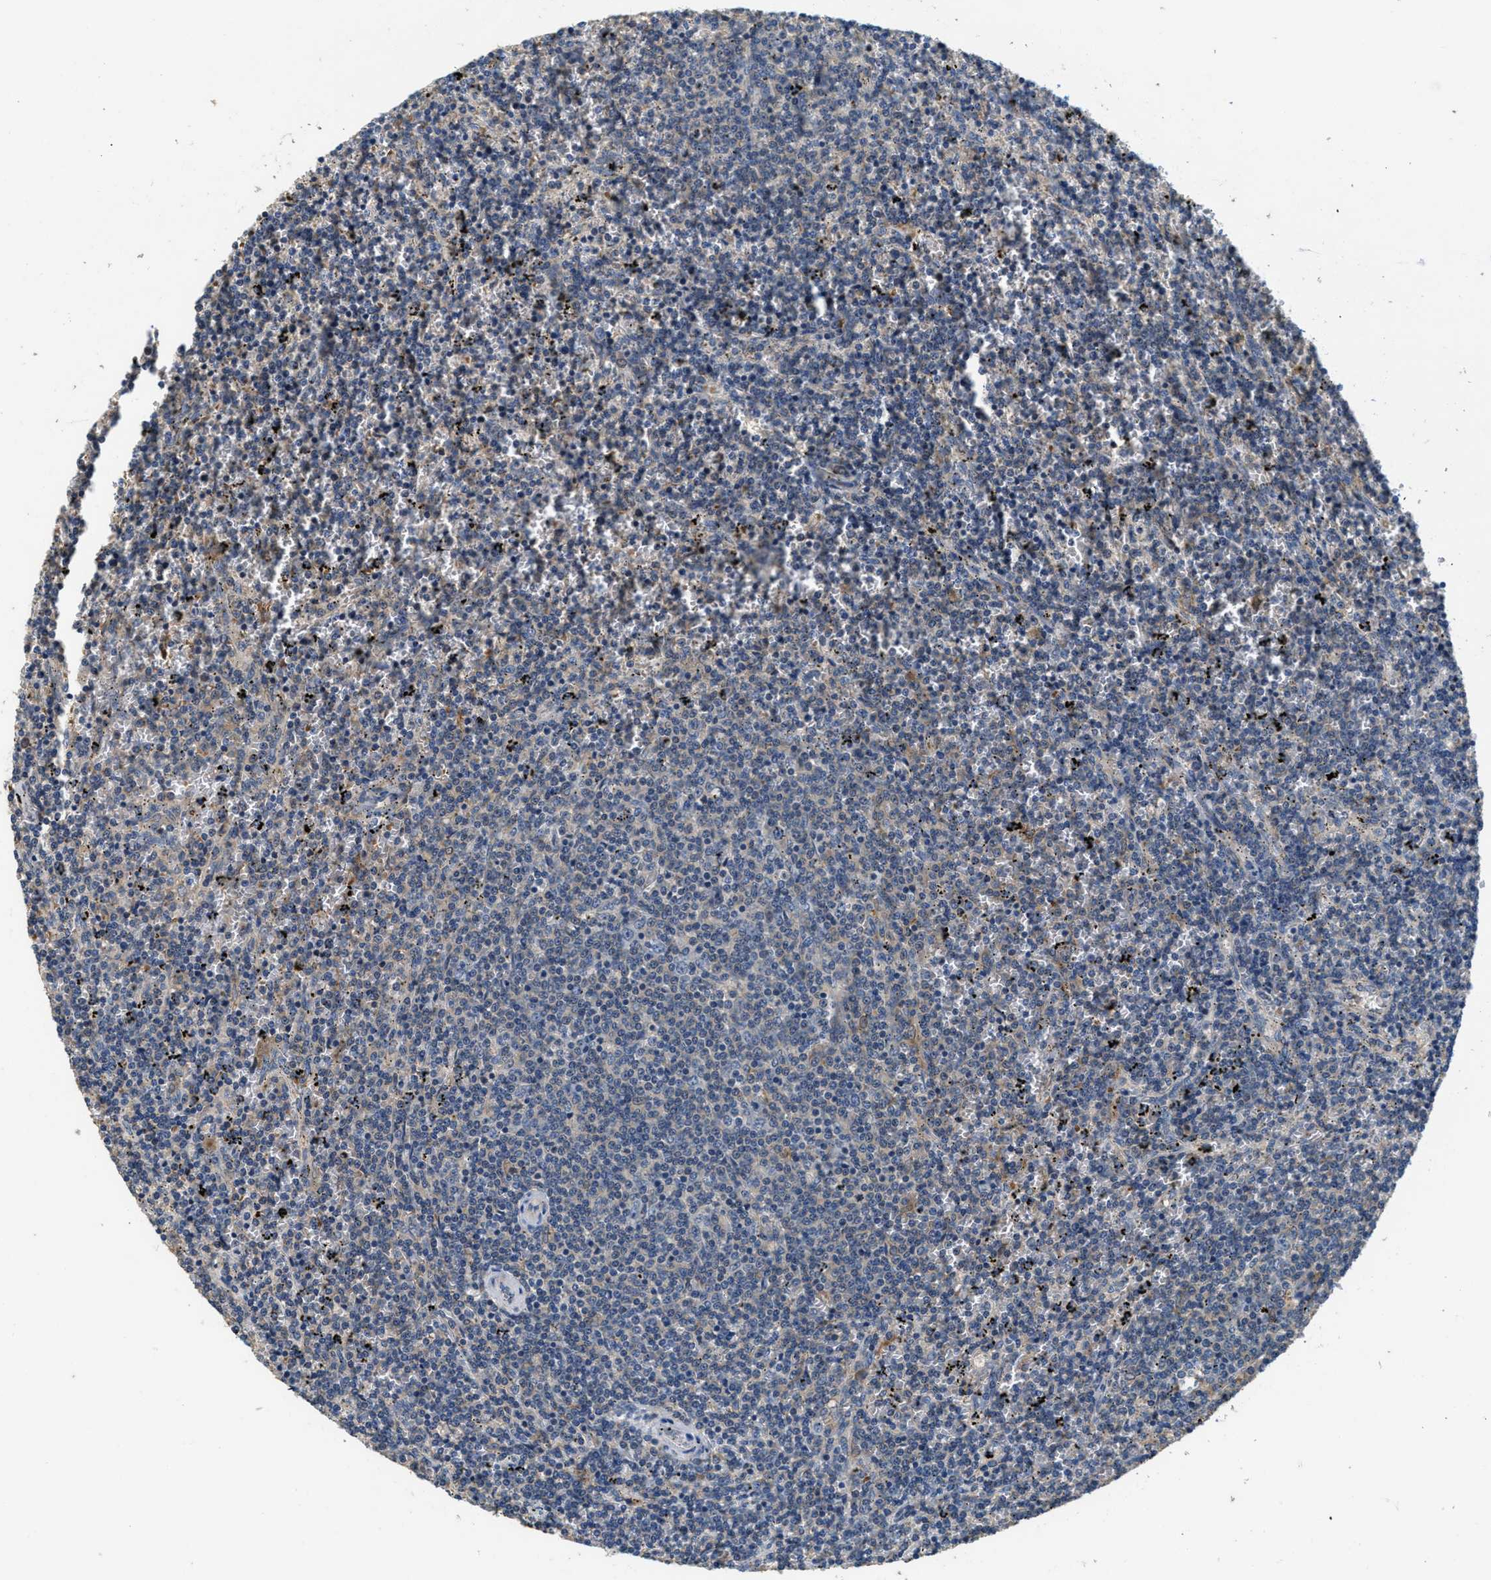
{"staining": {"intensity": "negative", "quantity": "none", "location": "none"}, "tissue": "lymphoma", "cell_type": "Tumor cells", "image_type": "cancer", "snomed": [{"axis": "morphology", "description": "Malignant lymphoma, non-Hodgkin's type, Low grade"}, {"axis": "topography", "description": "Spleen"}], "caption": "An immunohistochemistry (IHC) micrograph of lymphoma is shown. There is no staining in tumor cells of lymphoma.", "gene": "DGKE", "patient": {"sex": "female", "age": 50}}